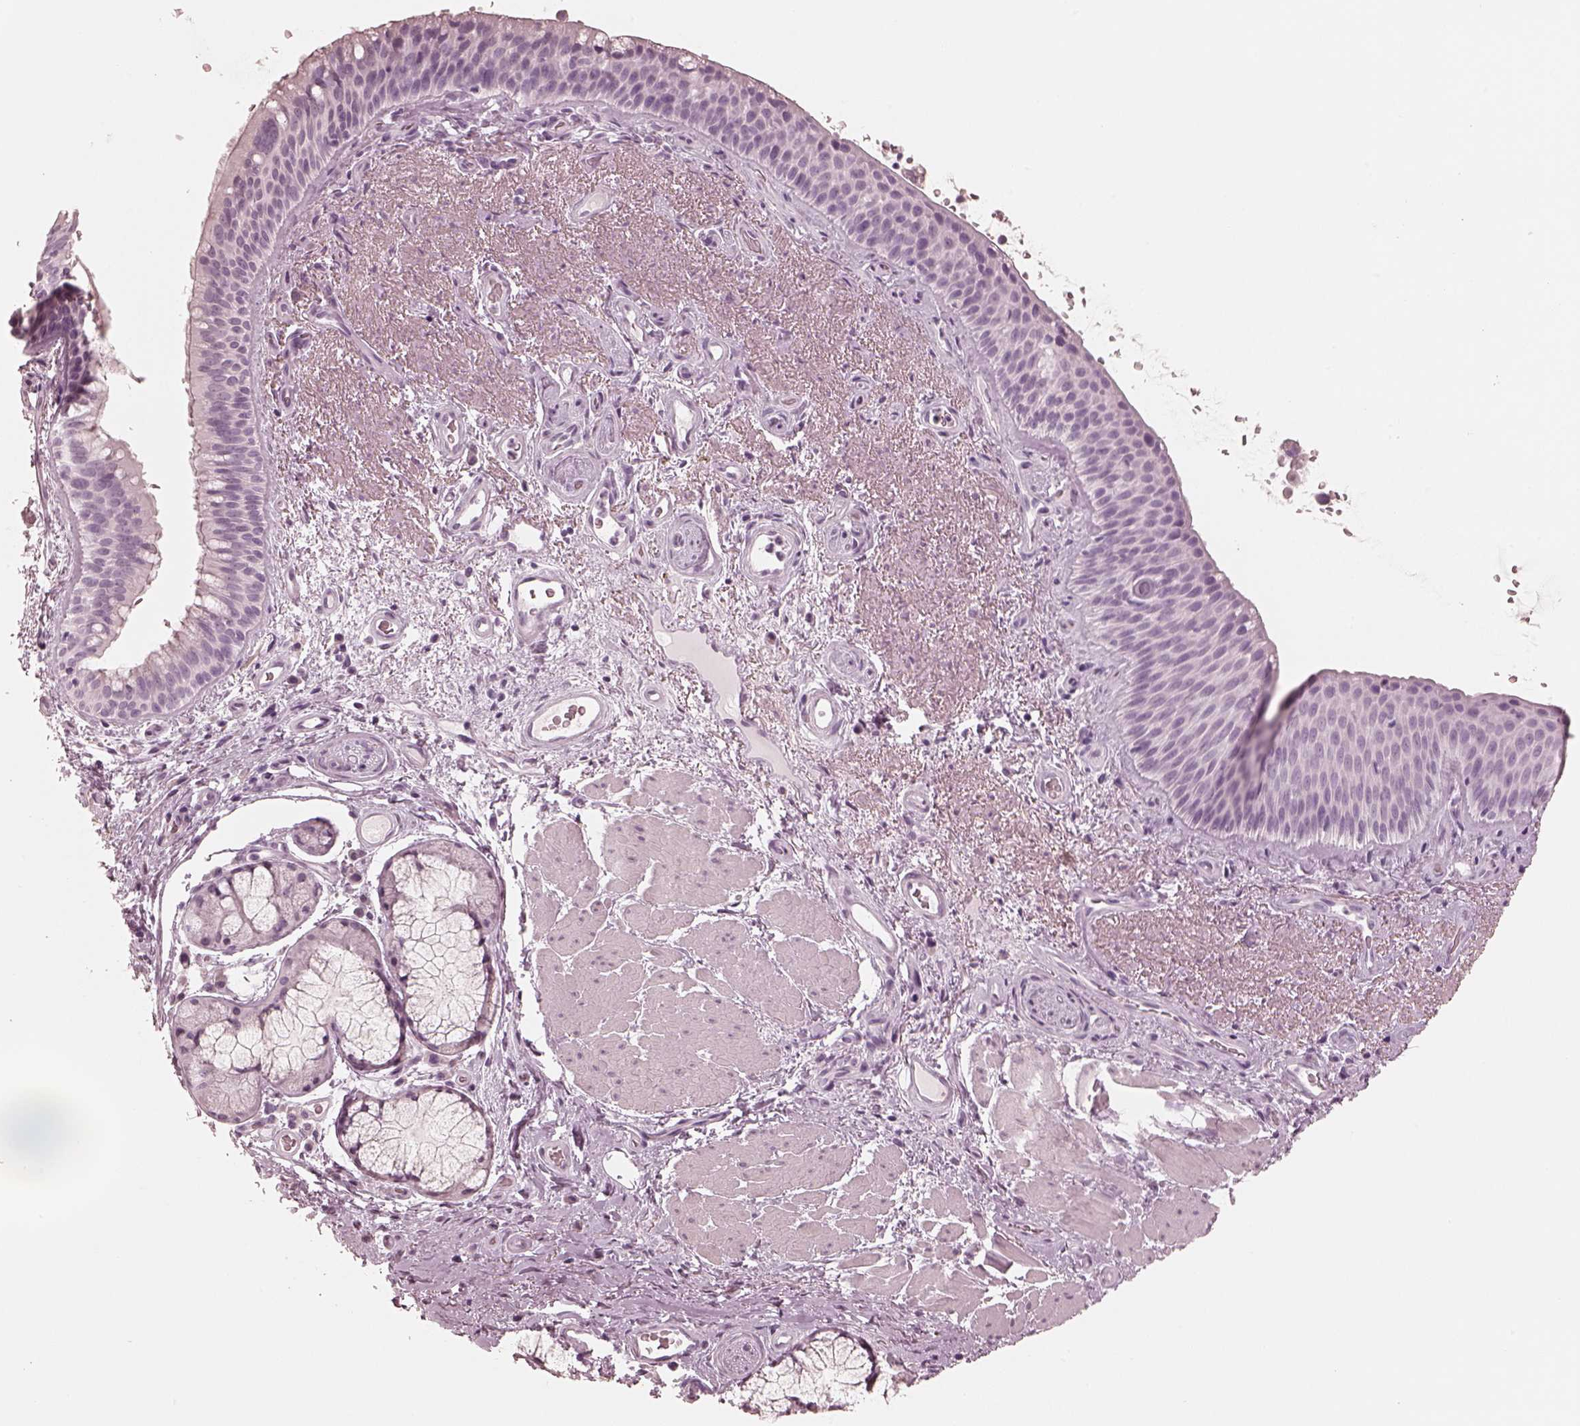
{"staining": {"intensity": "negative", "quantity": "none", "location": "none"}, "tissue": "bronchus", "cell_type": "Respiratory epithelial cells", "image_type": "normal", "snomed": [{"axis": "morphology", "description": "Normal tissue, NOS"}, {"axis": "topography", "description": "Bronchus"}], "caption": "This is an immunohistochemistry histopathology image of benign human bronchus. There is no staining in respiratory epithelial cells.", "gene": "CALR3", "patient": {"sex": "male", "age": 48}}